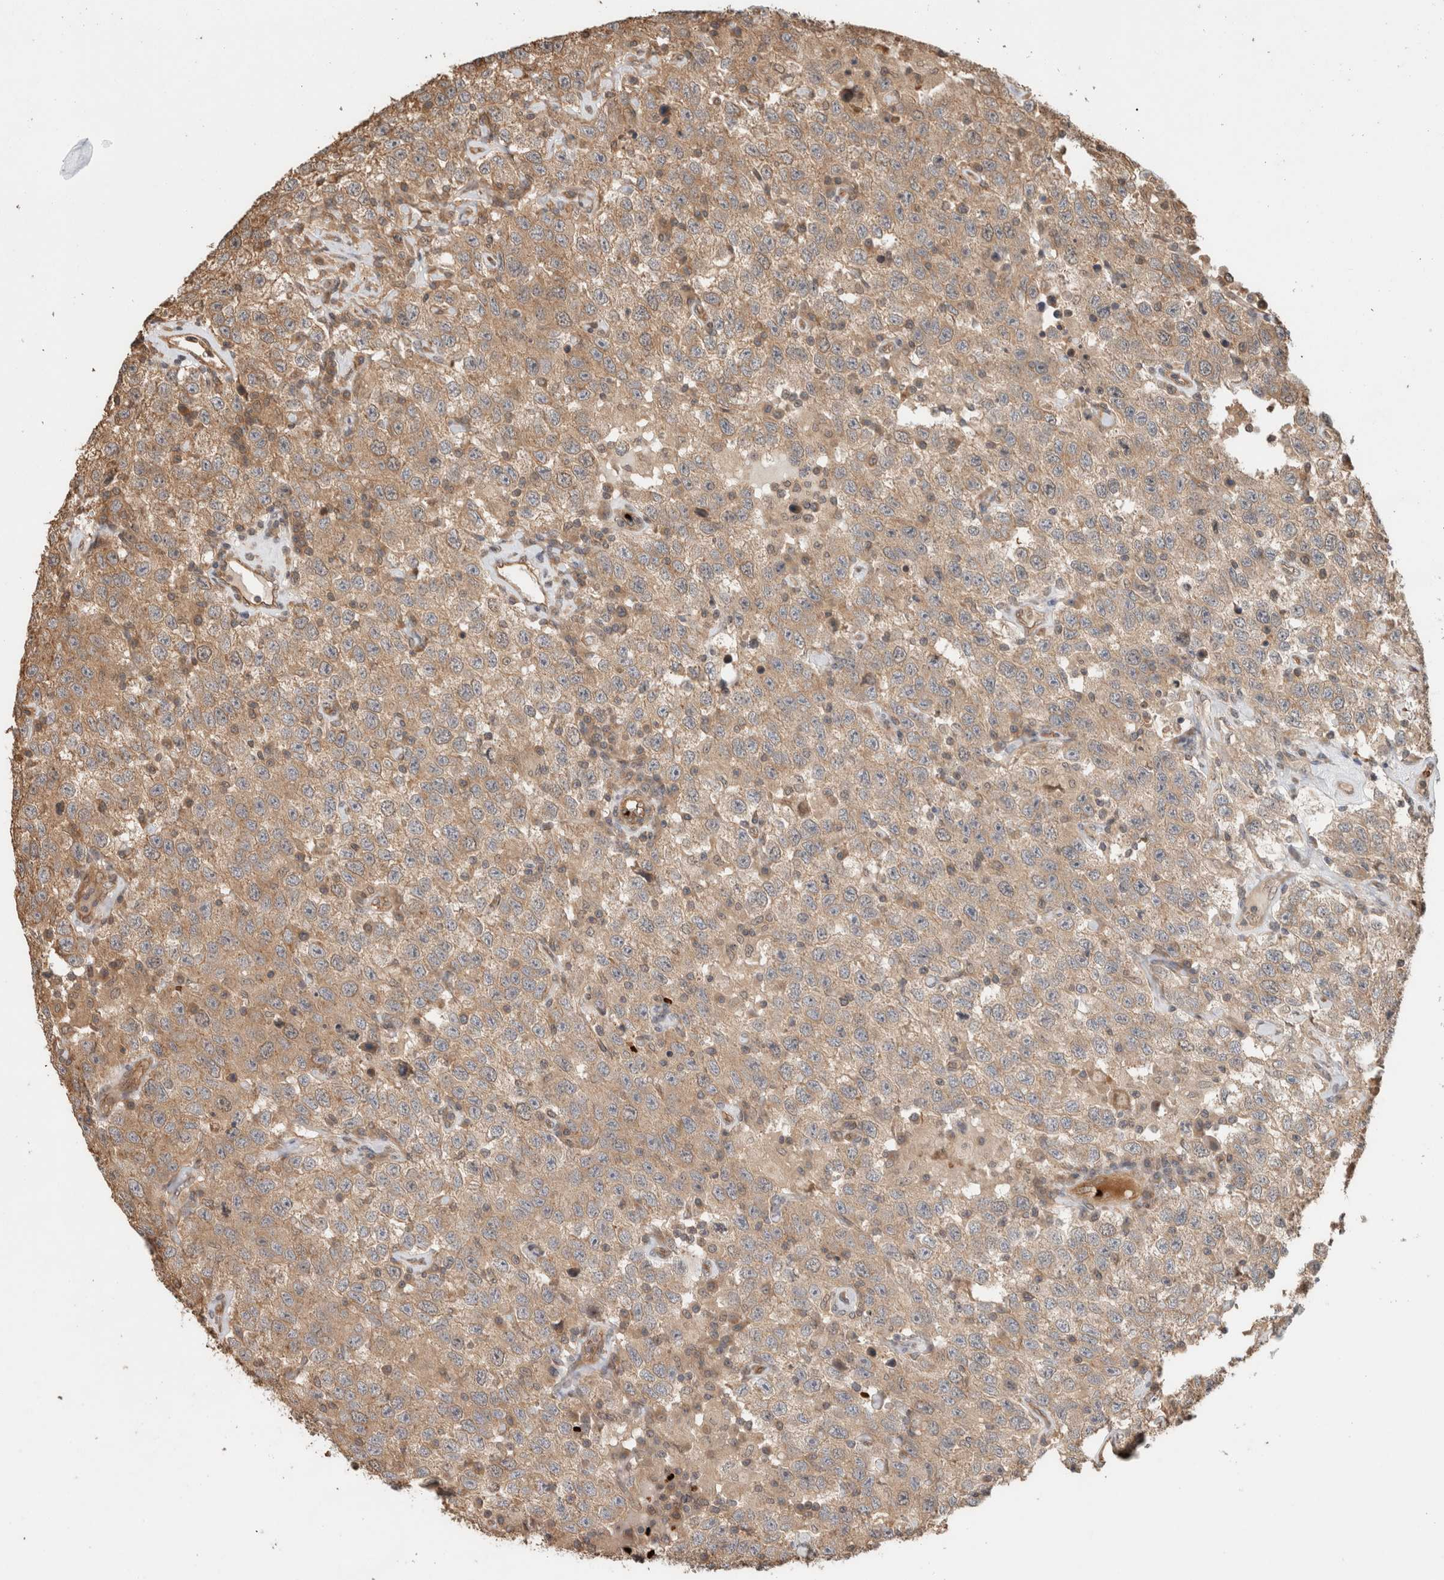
{"staining": {"intensity": "moderate", "quantity": ">75%", "location": "cytoplasmic/membranous"}, "tissue": "testis cancer", "cell_type": "Tumor cells", "image_type": "cancer", "snomed": [{"axis": "morphology", "description": "Seminoma, NOS"}, {"axis": "topography", "description": "Testis"}], "caption": "Protein expression analysis of human testis seminoma reveals moderate cytoplasmic/membranous positivity in approximately >75% of tumor cells.", "gene": "OTUD6B", "patient": {"sex": "male", "age": 41}}